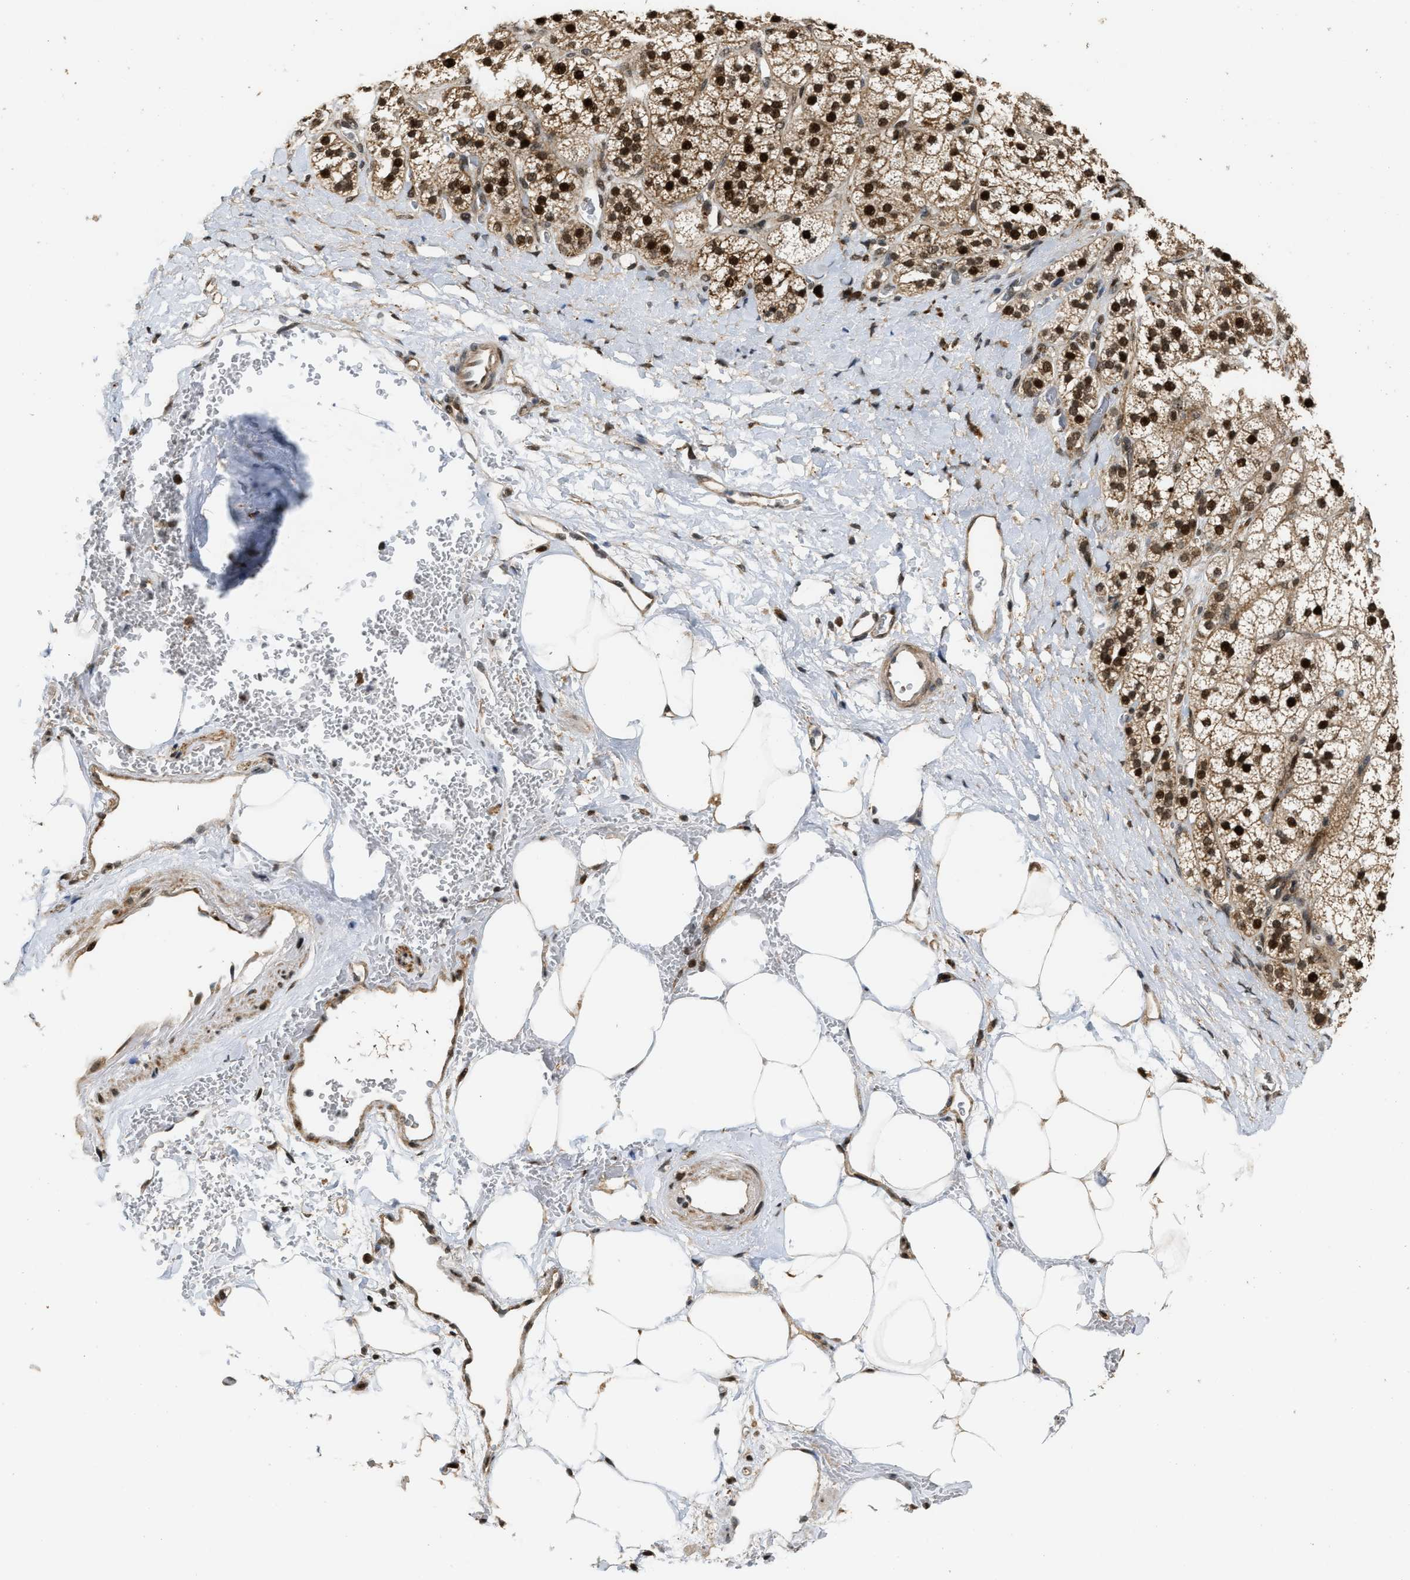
{"staining": {"intensity": "strong", "quantity": ">75%", "location": "cytoplasmic/membranous,nuclear"}, "tissue": "adrenal gland", "cell_type": "Glandular cells", "image_type": "normal", "snomed": [{"axis": "morphology", "description": "Normal tissue, NOS"}, {"axis": "topography", "description": "Adrenal gland"}], "caption": "IHC image of normal adrenal gland: human adrenal gland stained using immunohistochemistry (IHC) exhibits high levels of strong protein expression localized specifically in the cytoplasmic/membranous,nuclear of glandular cells, appearing as a cytoplasmic/membranous,nuclear brown color.", "gene": "SERTAD2", "patient": {"sex": "male", "age": 56}}